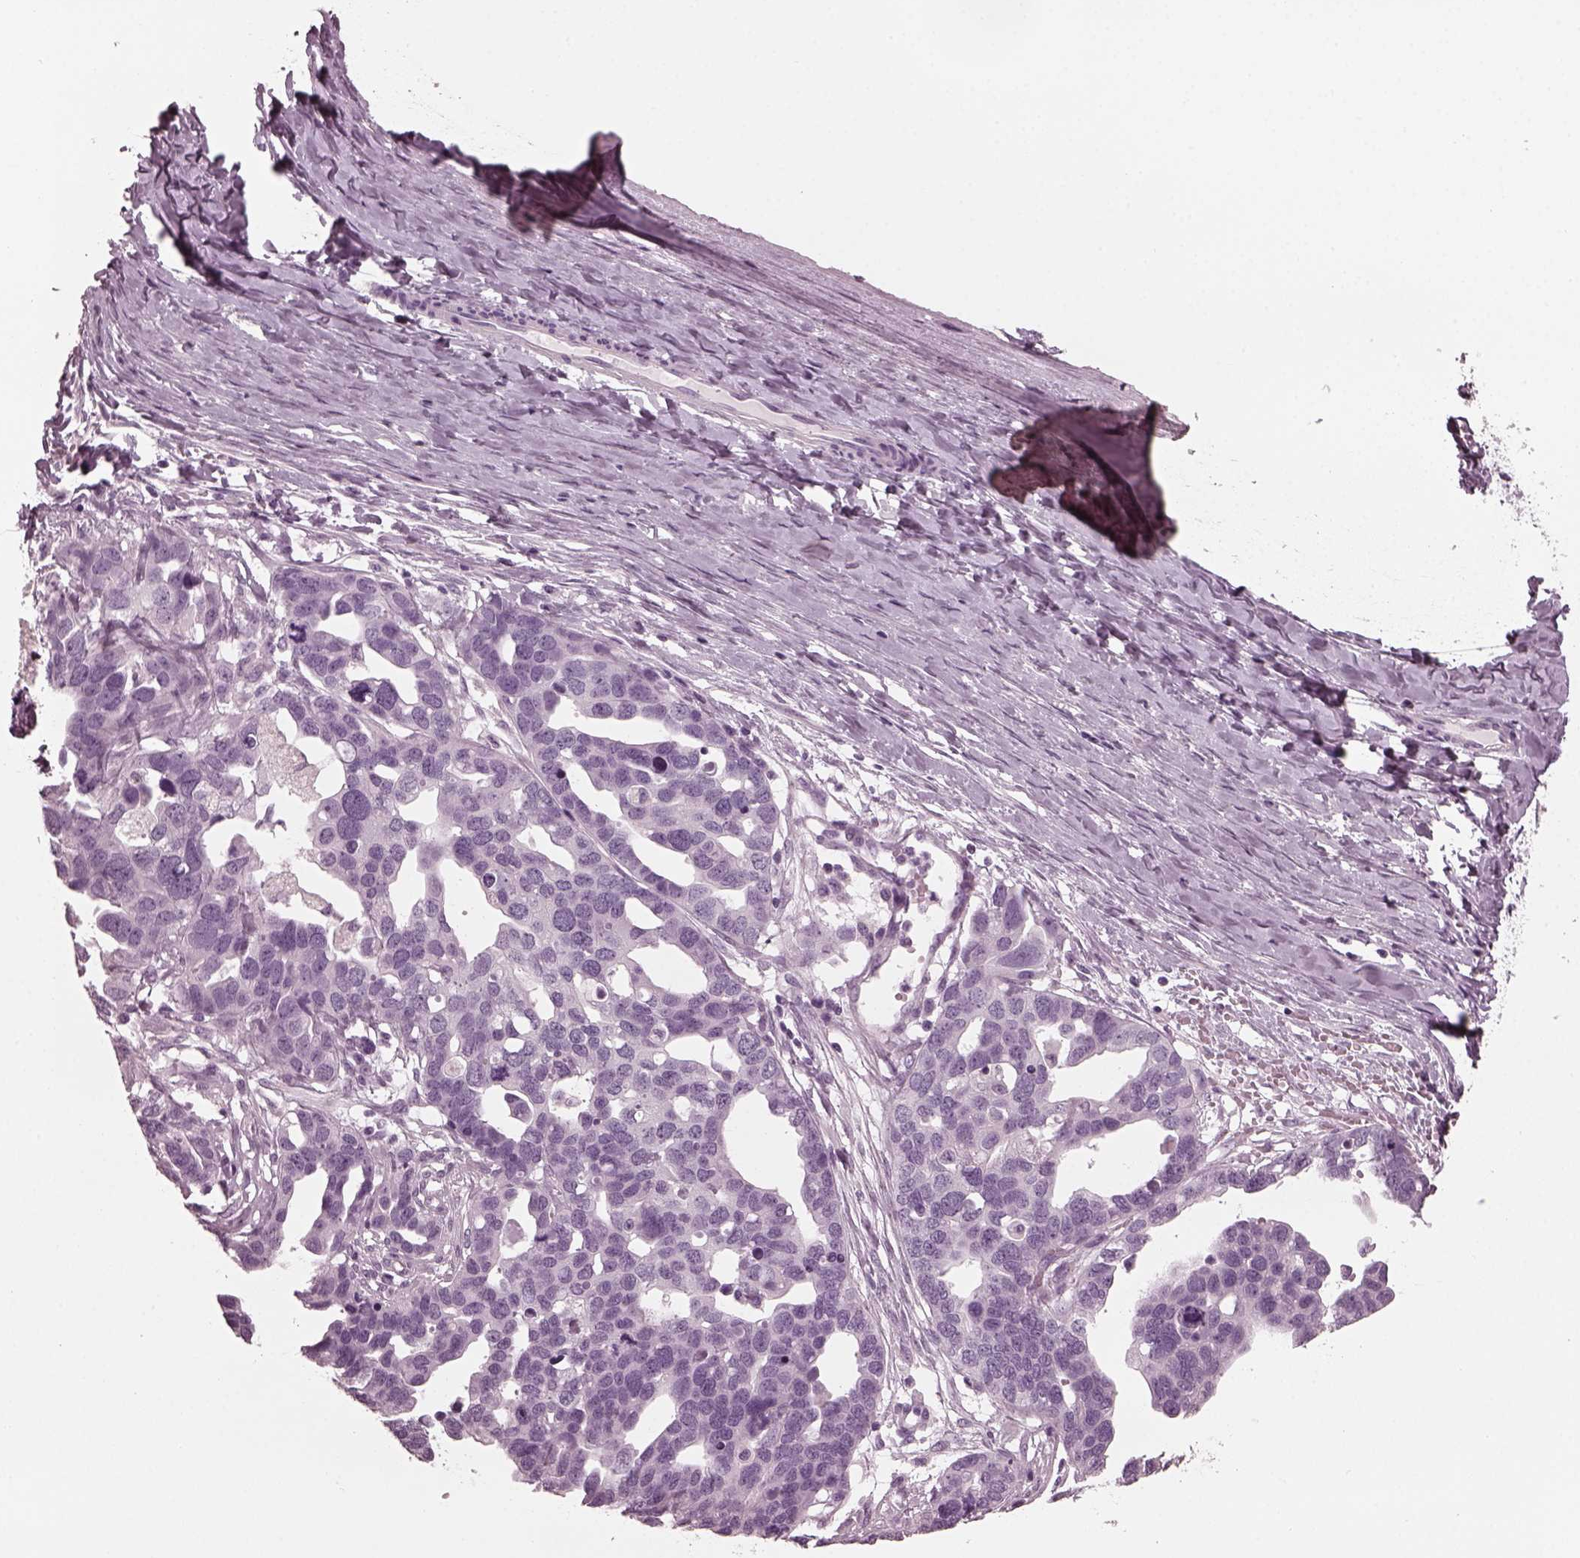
{"staining": {"intensity": "negative", "quantity": "none", "location": "none"}, "tissue": "ovarian cancer", "cell_type": "Tumor cells", "image_type": "cancer", "snomed": [{"axis": "morphology", "description": "Cystadenocarcinoma, serous, NOS"}, {"axis": "topography", "description": "Ovary"}], "caption": "This photomicrograph is of ovarian cancer (serous cystadenocarcinoma) stained with immunohistochemistry (IHC) to label a protein in brown with the nuclei are counter-stained blue. There is no positivity in tumor cells.", "gene": "GRM6", "patient": {"sex": "female", "age": 54}}